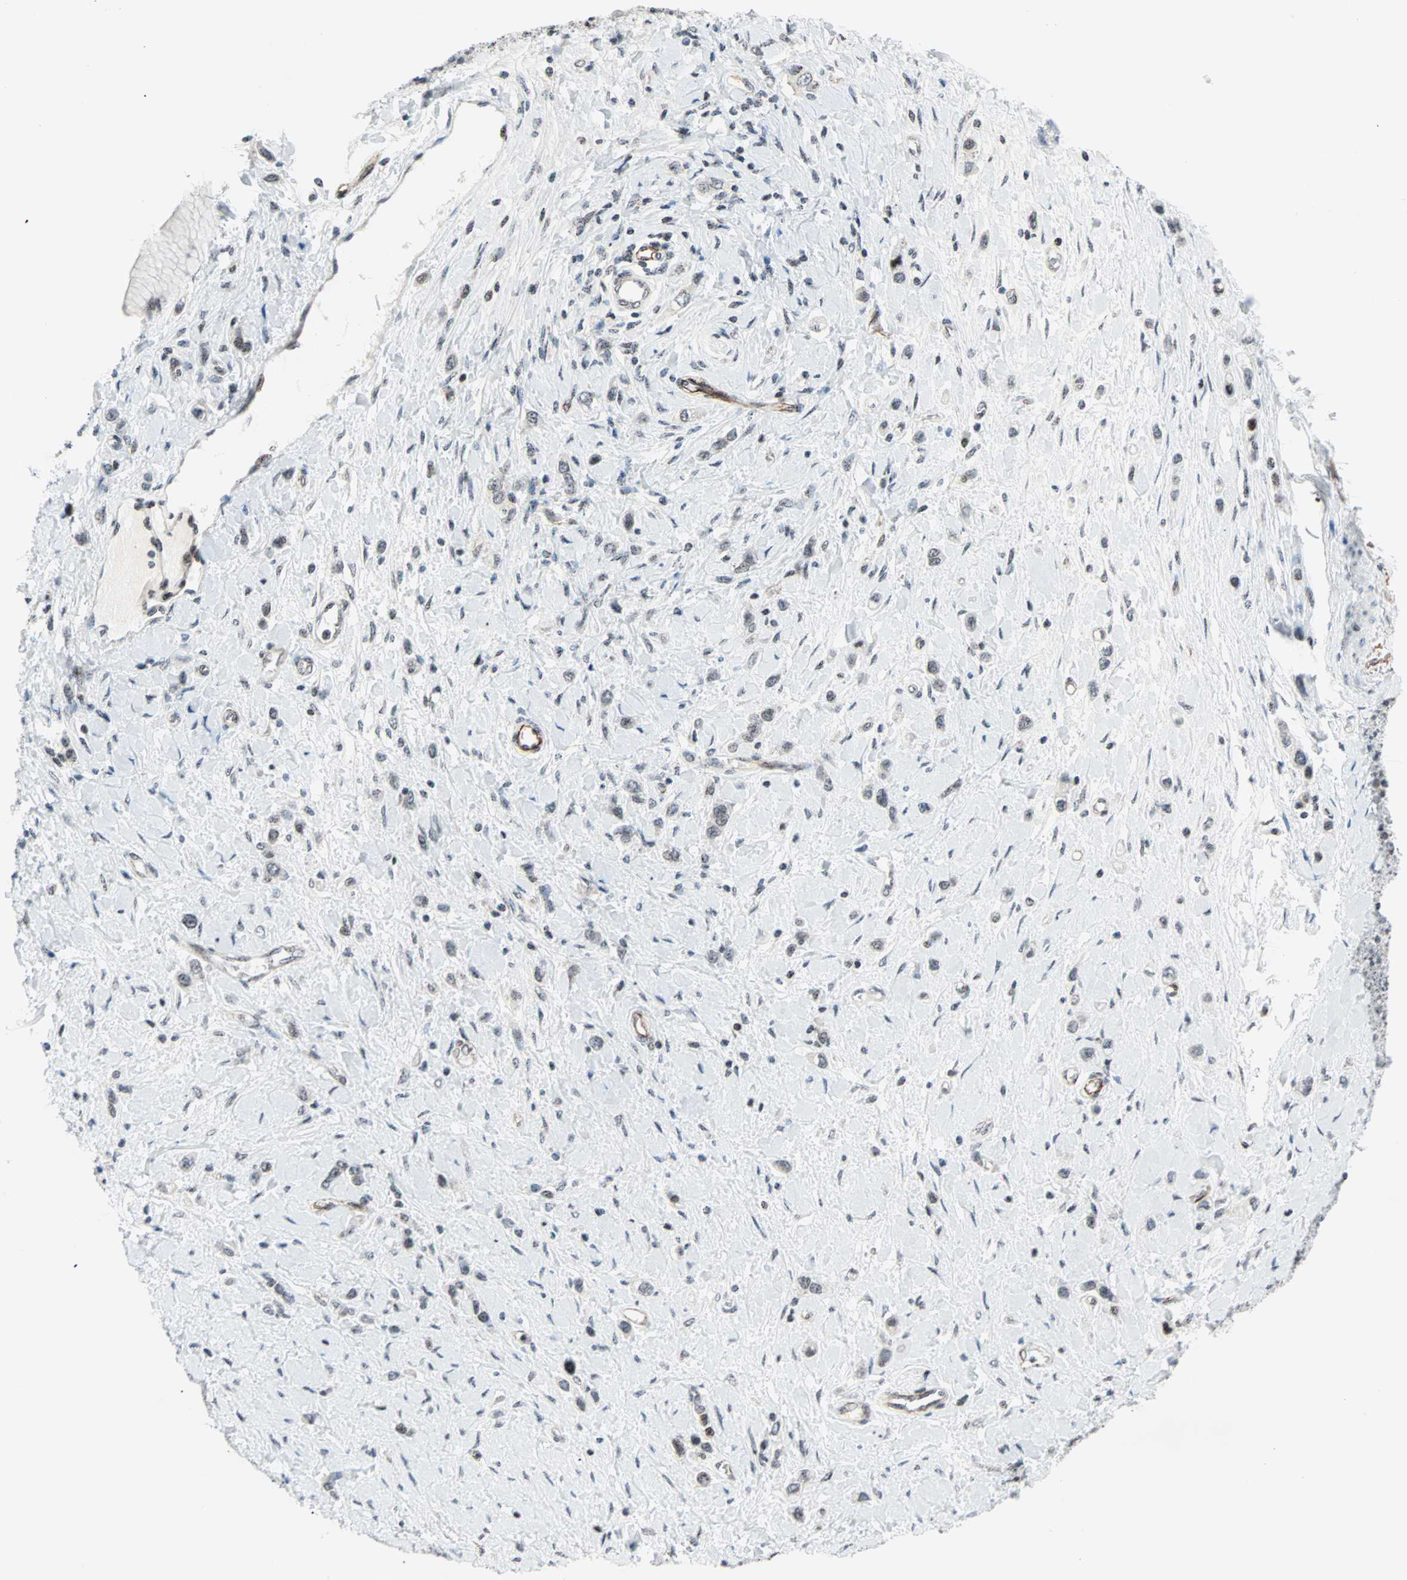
{"staining": {"intensity": "weak", "quantity": ">75%", "location": "nuclear"}, "tissue": "stomach cancer", "cell_type": "Tumor cells", "image_type": "cancer", "snomed": [{"axis": "morphology", "description": "Normal tissue, NOS"}, {"axis": "morphology", "description": "Adenocarcinoma, NOS"}, {"axis": "topography", "description": "Stomach, upper"}, {"axis": "topography", "description": "Stomach"}], "caption": "This is an image of immunohistochemistry staining of stomach adenocarcinoma, which shows weak expression in the nuclear of tumor cells.", "gene": "CENPA", "patient": {"sex": "female", "age": 65}}